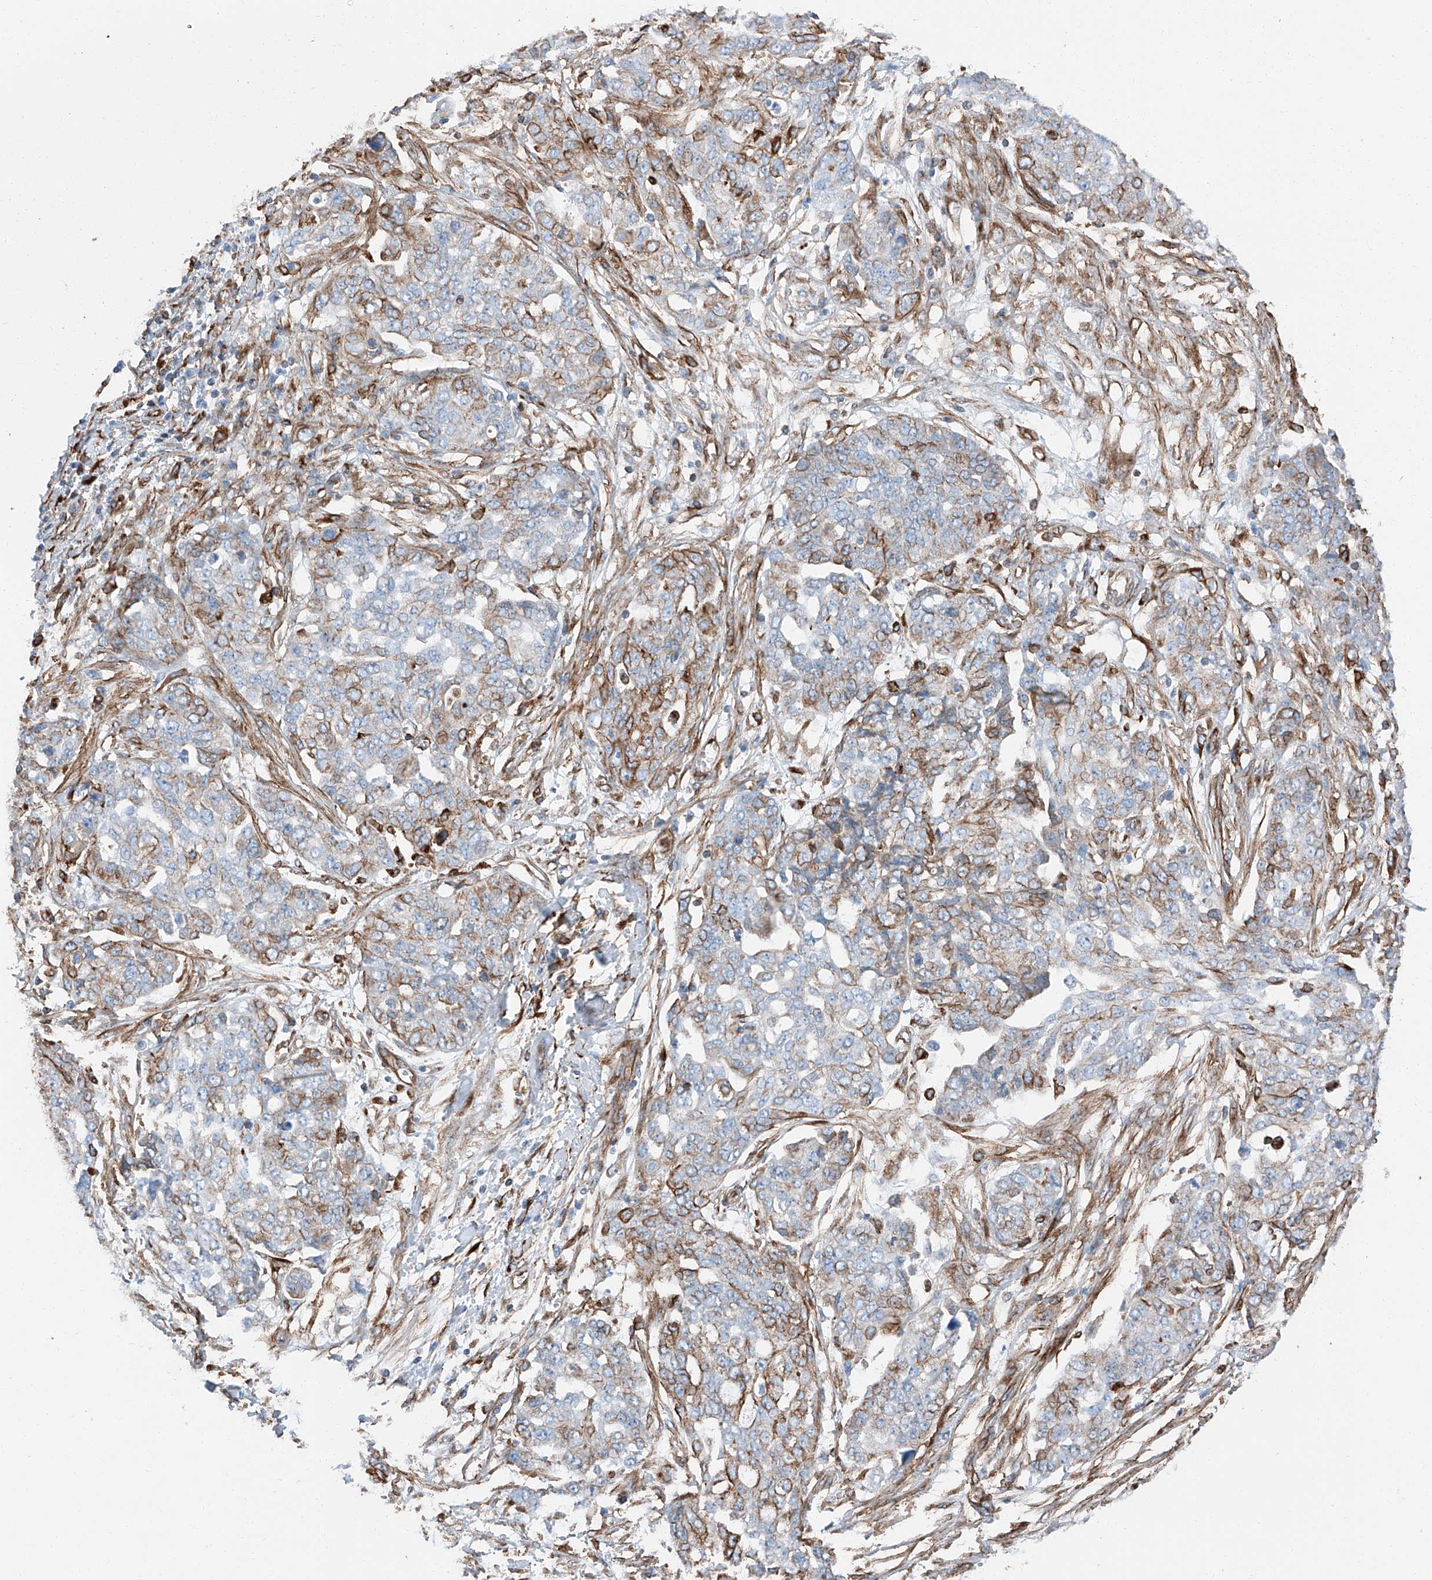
{"staining": {"intensity": "moderate", "quantity": "<25%", "location": "cytoplasmic/membranous"}, "tissue": "ovarian cancer", "cell_type": "Tumor cells", "image_type": "cancer", "snomed": [{"axis": "morphology", "description": "Cystadenocarcinoma, serous, NOS"}, {"axis": "topography", "description": "Soft tissue"}, {"axis": "topography", "description": "Ovary"}], "caption": "Protein expression analysis of ovarian cancer displays moderate cytoplasmic/membranous positivity in about <25% of tumor cells.", "gene": "ZNF804A", "patient": {"sex": "female", "age": 57}}